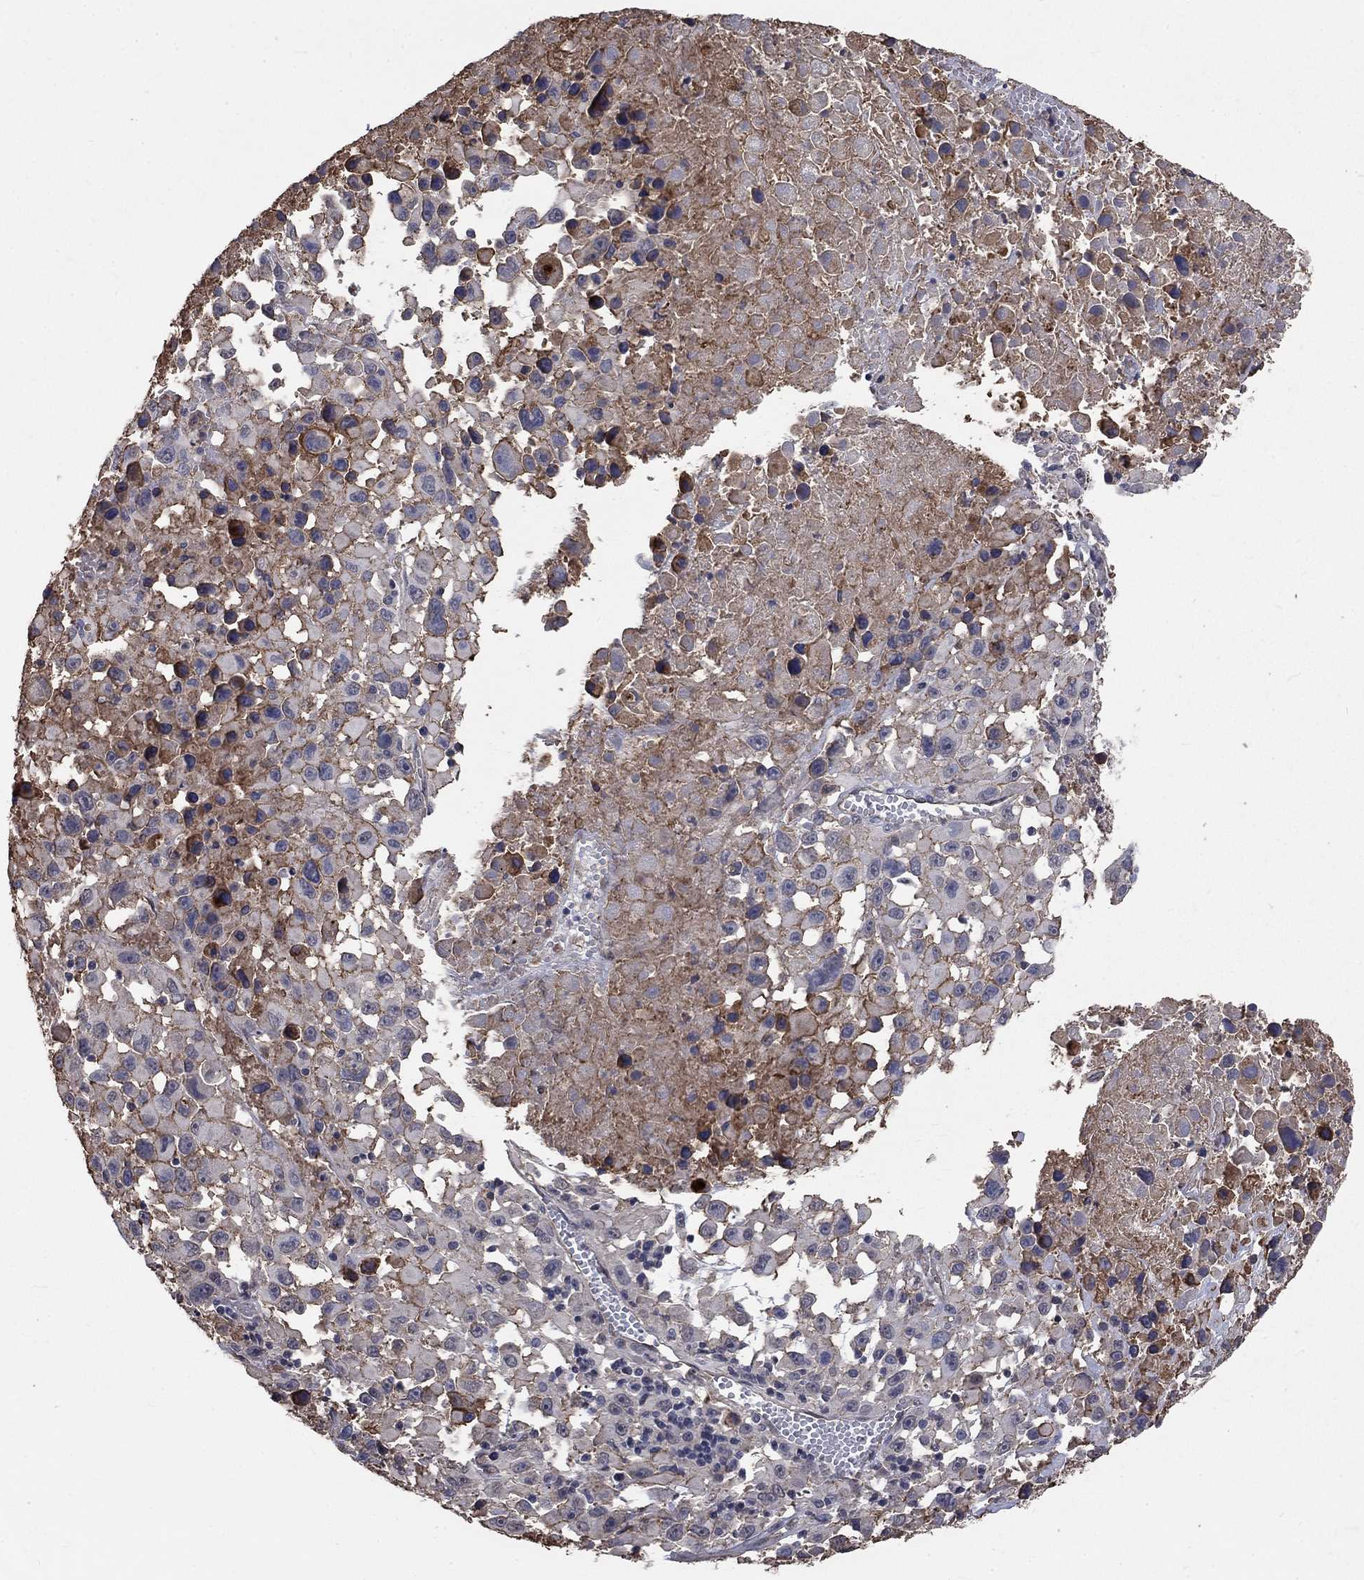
{"staining": {"intensity": "negative", "quantity": "none", "location": "none"}, "tissue": "melanoma", "cell_type": "Tumor cells", "image_type": "cancer", "snomed": [{"axis": "morphology", "description": "Malignant melanoma, Metastatic site"}, {"axis": "topography", "description": "Lymph node"}], "caption": "Protein analysis of melanoma shows no significant expression in tumor cells.", "gene": "CHST5", "patient": {"sex": "male", "age": 50}}